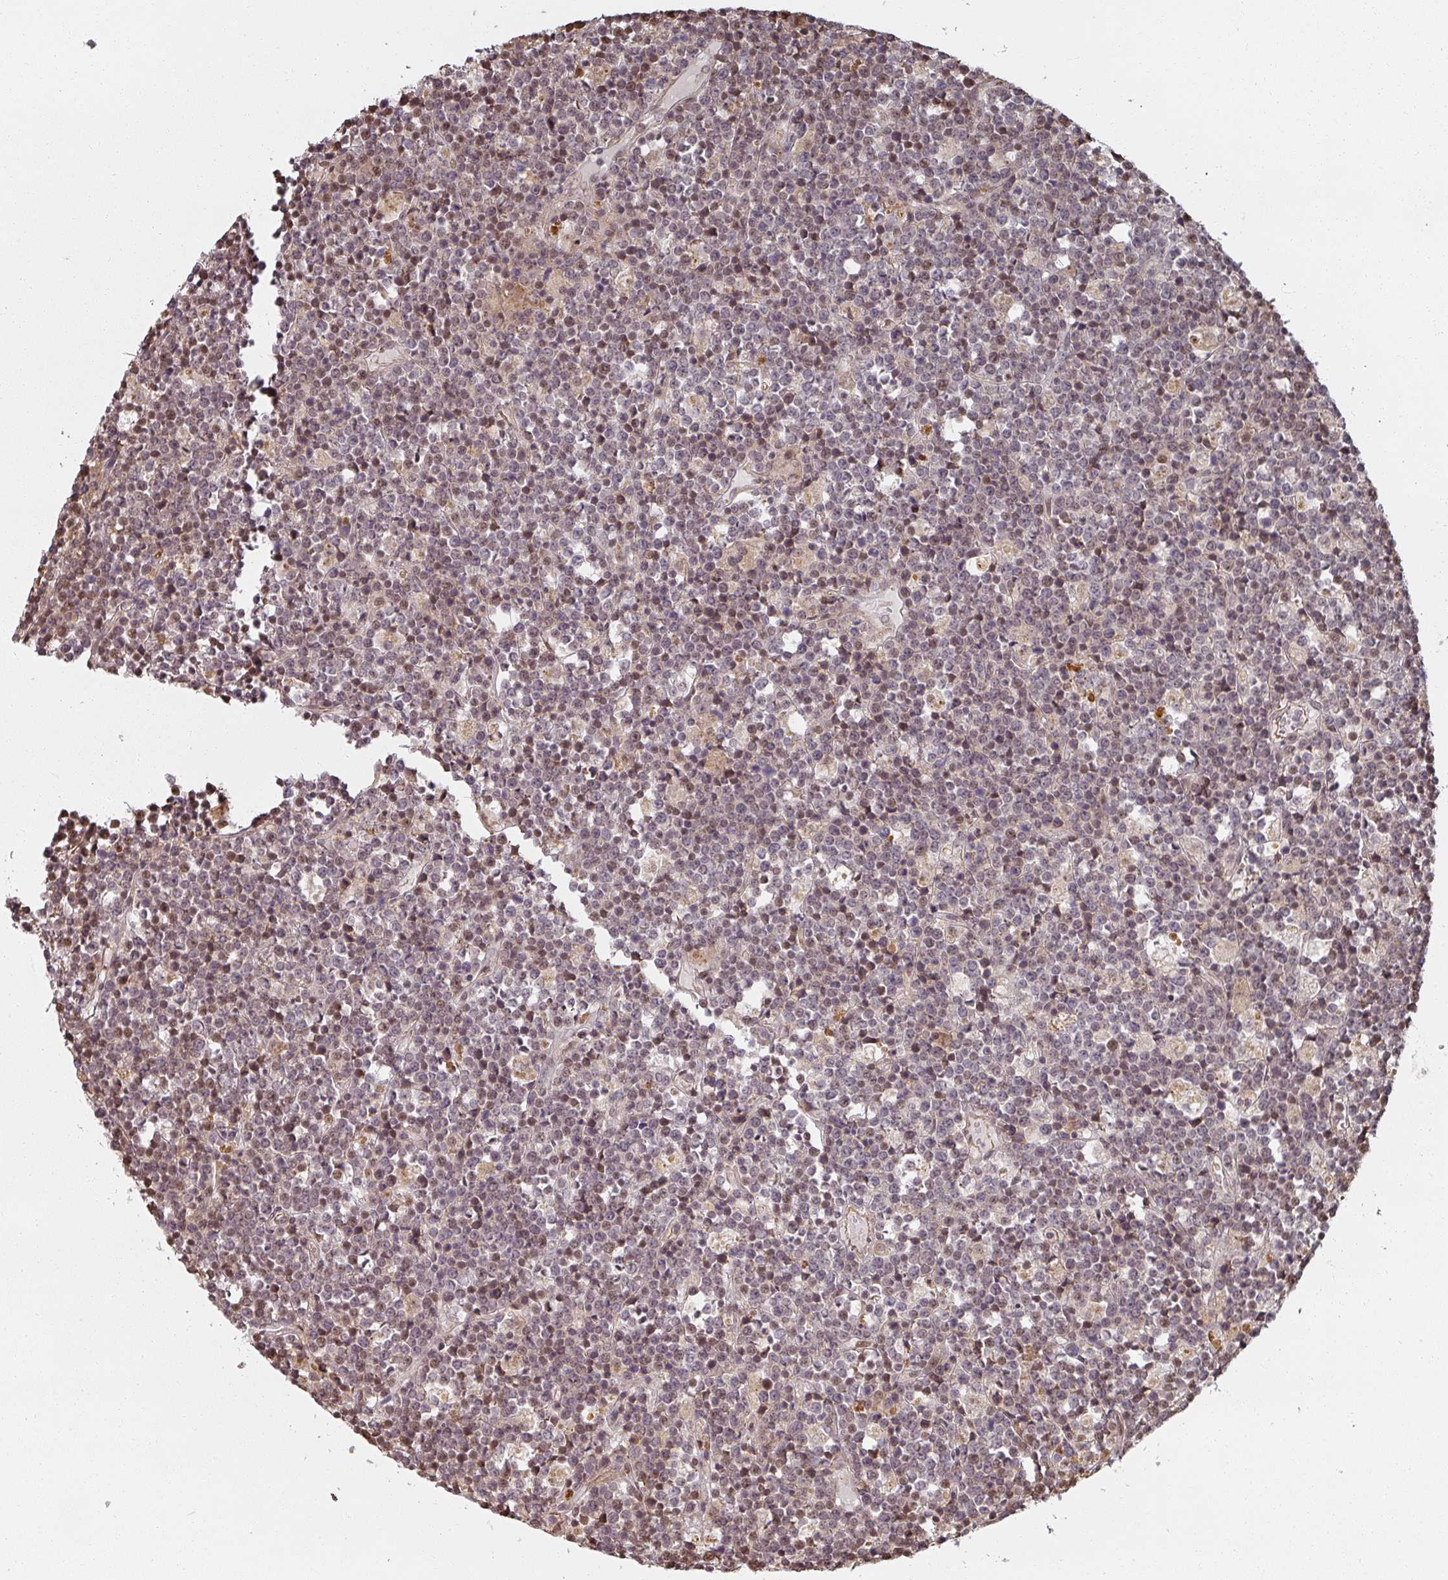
{"staining": {"intensity": "moderate", "quantity": "25%-75%", "location": "nuclear"}, "tissue": "lymphoma", "cell_type": "Tumor cells", "image_type": "cancer", "snomed": [{"axis": "morphology", "description": "Malignant lymphoma, non-Hodgkin's type, High grade"}, {"axis": "topography", "description": "Ovary"}], "caption": "This is a photomicrograph of immunohistochemistry staining of malignant lymphoma, non-Hodgkin's type (high-grade), which shows moderate staining in the nuclear of tumor cells.", "gene": "MED19", "patient": {"sex": "female", "age": 56}}